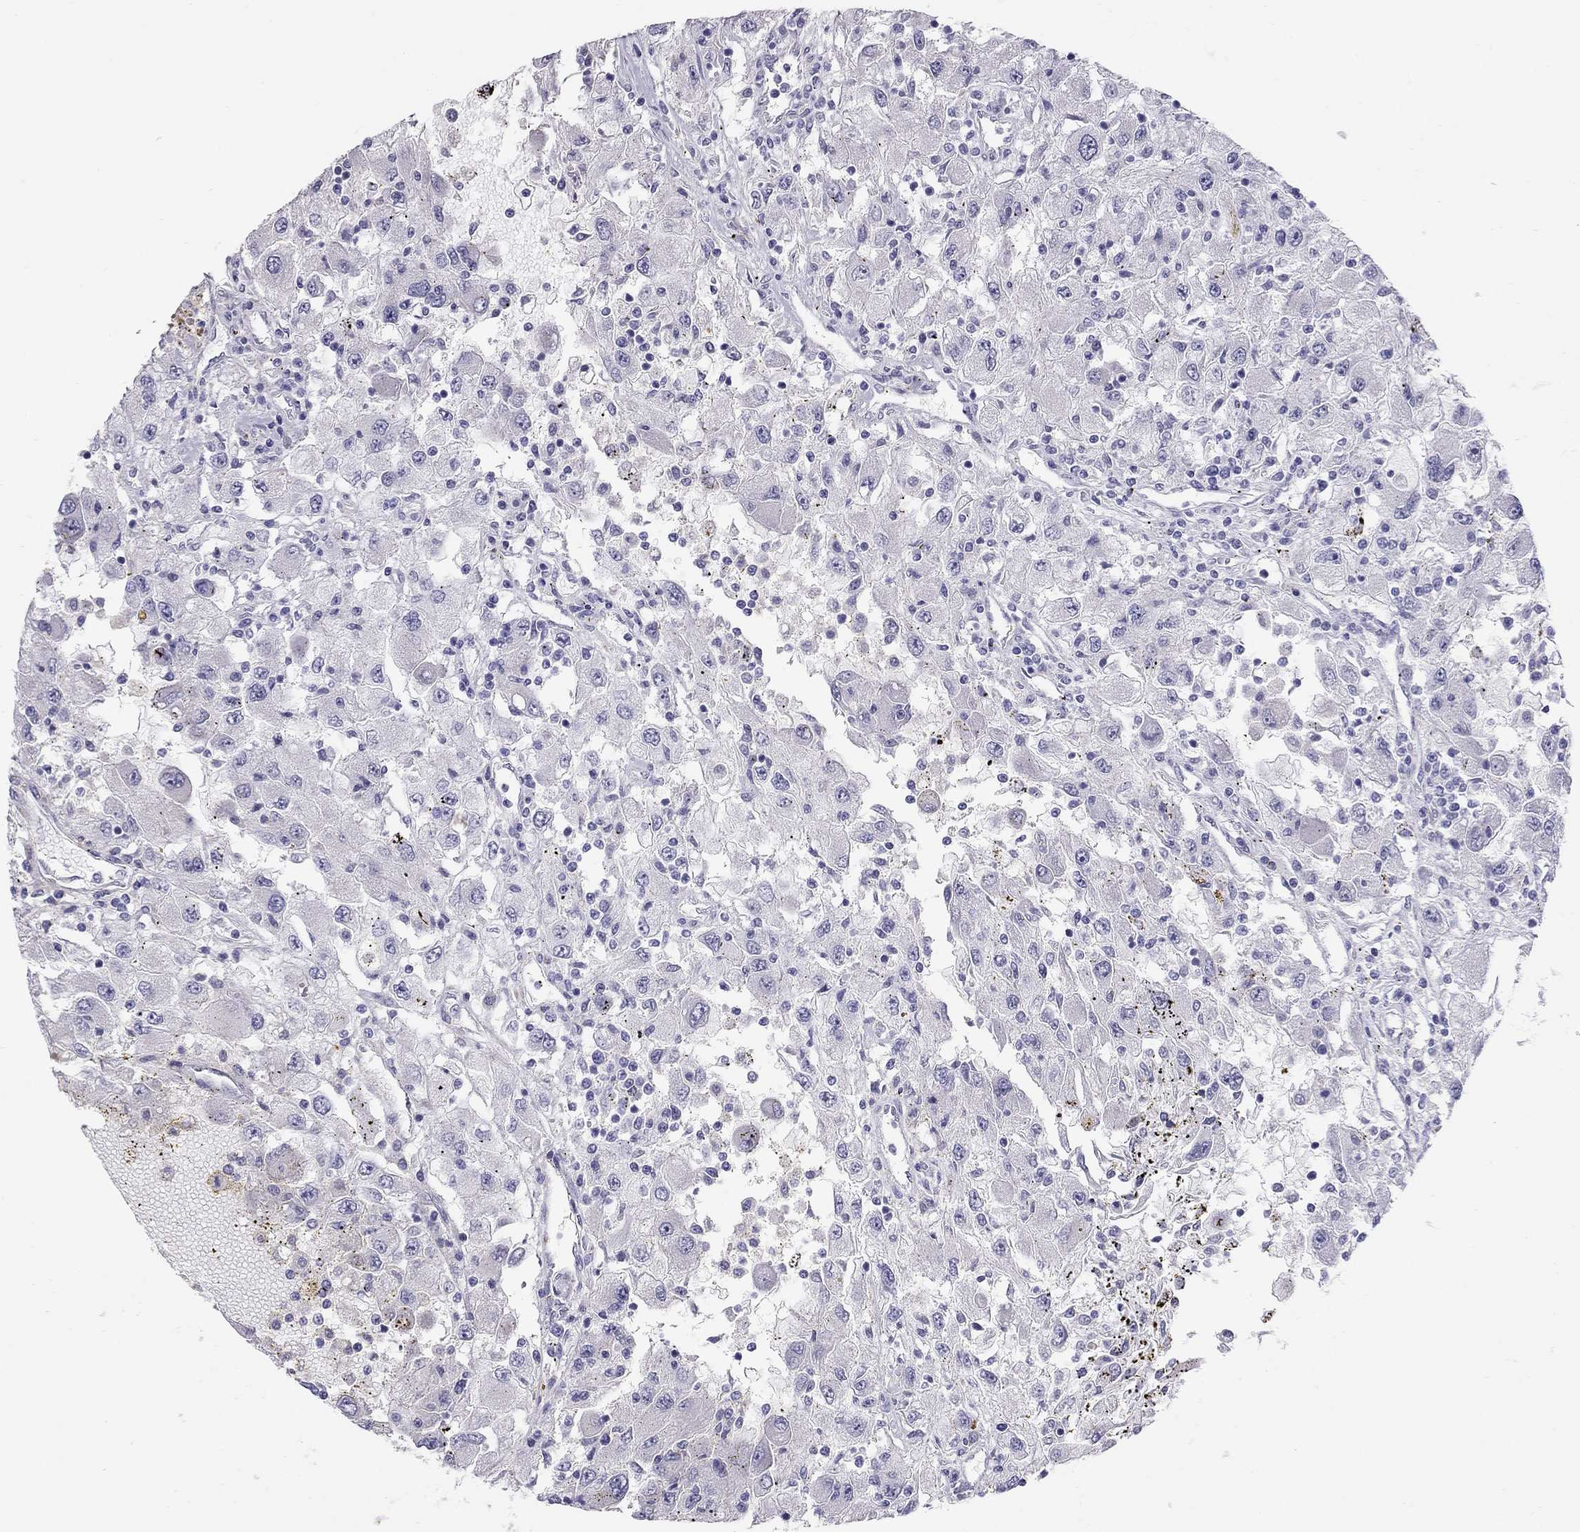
{"staining": {"intensity": "negative", "quantity": "none", "location": "none"}, "tissue": "renal cancer", "cell_type": "Tumor cells", "image_type": "cancer", "snomed": [{"axis": "morphology", "description": "Adenocarcinoma, NOS"}, {"axis": "topography", "description": "Kidney"}], "caption": "The image reveals no staining of tumor cells in renal cancer (adenocarcinoma).", "gene": "IL17REL", "patient": {"sex": "female", "age": 67}}